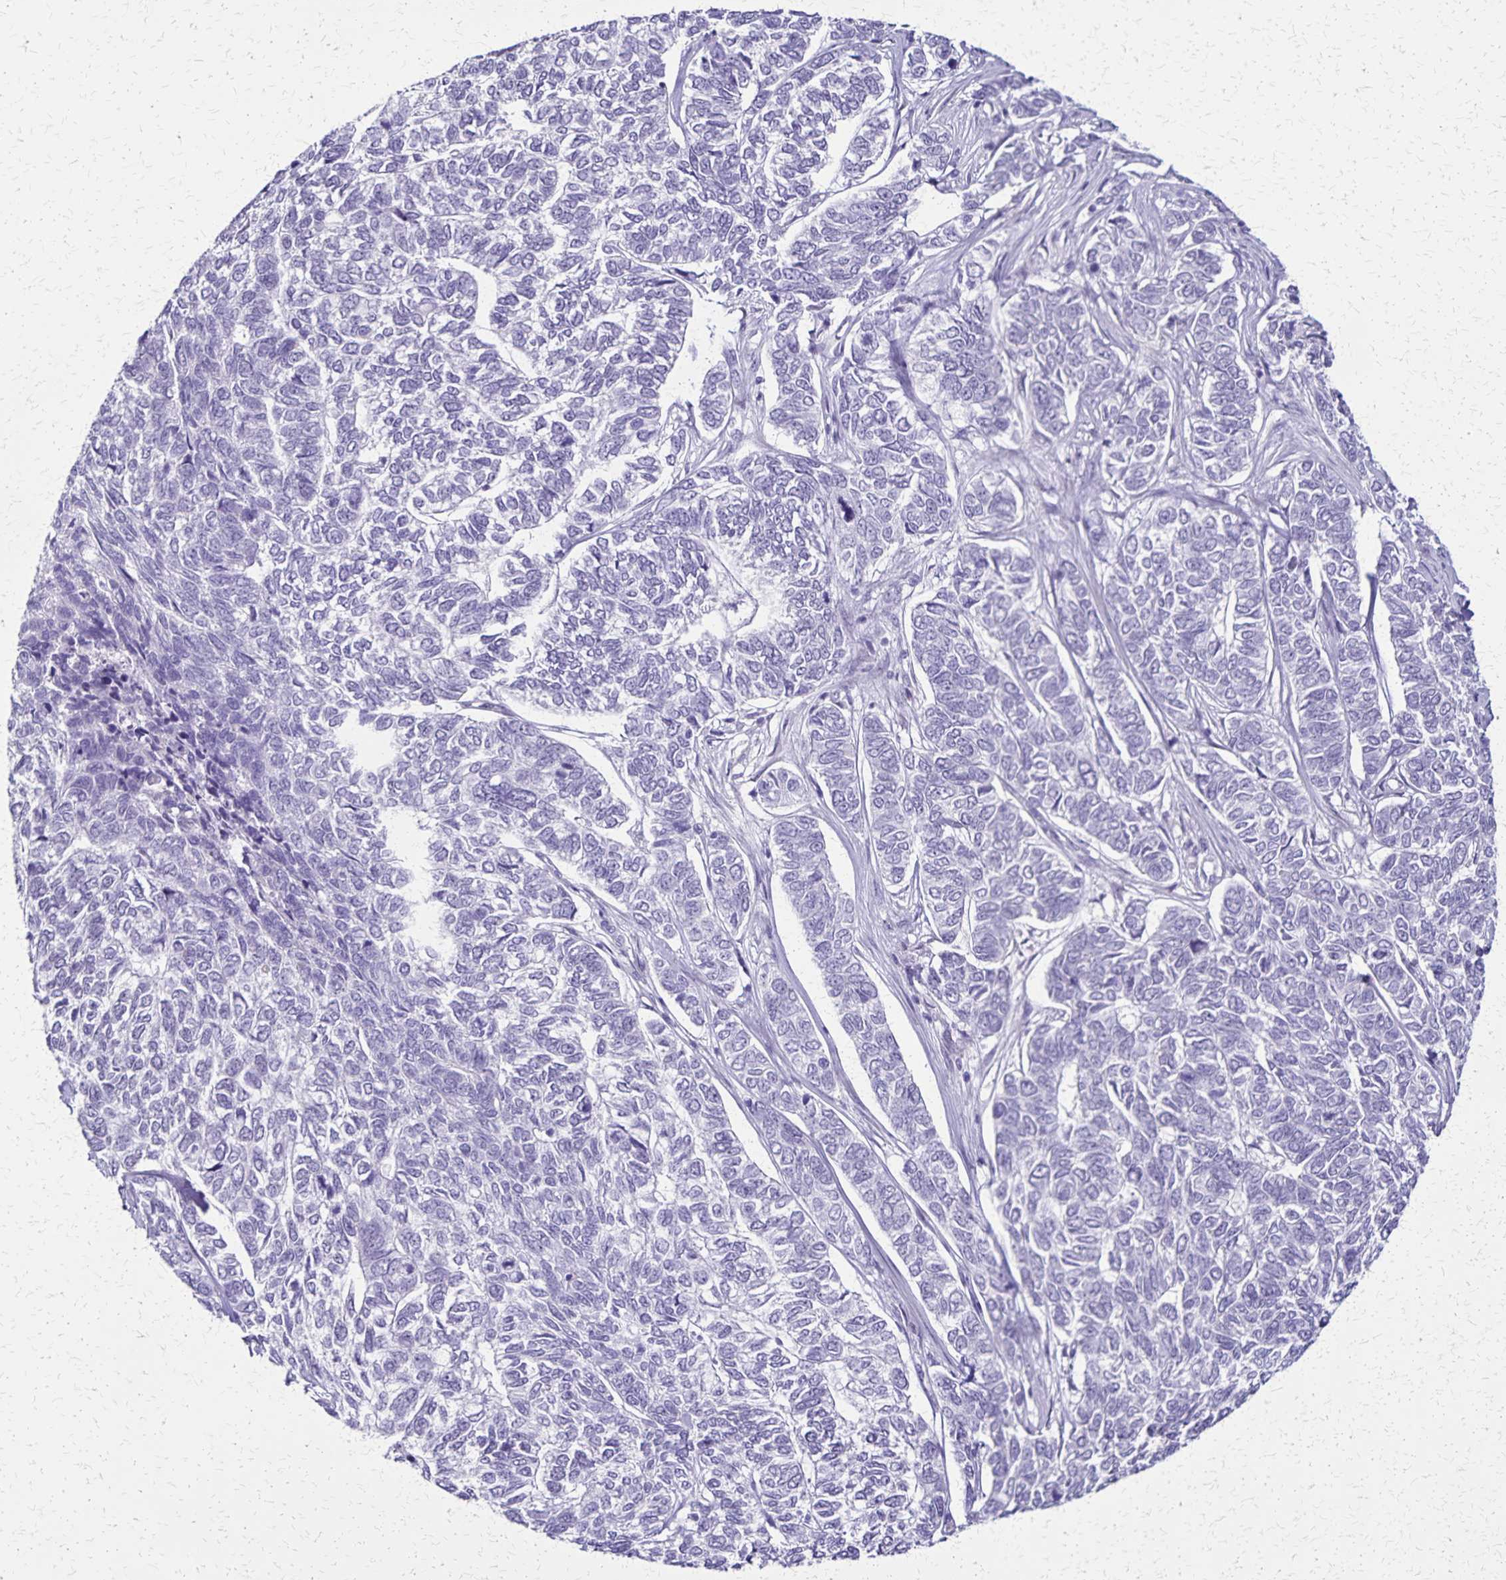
{"staining": {"intensity": "negative", "quantity": "none", "location": "none"}, "tissue": "skin cancer", "cell_type": "Tumor cells", "image_type": "cancer", "snomed": [{"axis": "morphology", "description": "Basal cell carcinoma"}, {"axis": "topography", "description": "Skin"}], "caption": "This is an immunohistochemistry (IHC) image of basal cell carcinoma (skin). There is no expression in tumor cells.", "gene": "OR51B5", "patient": {"sex": "female", "age": 65}}